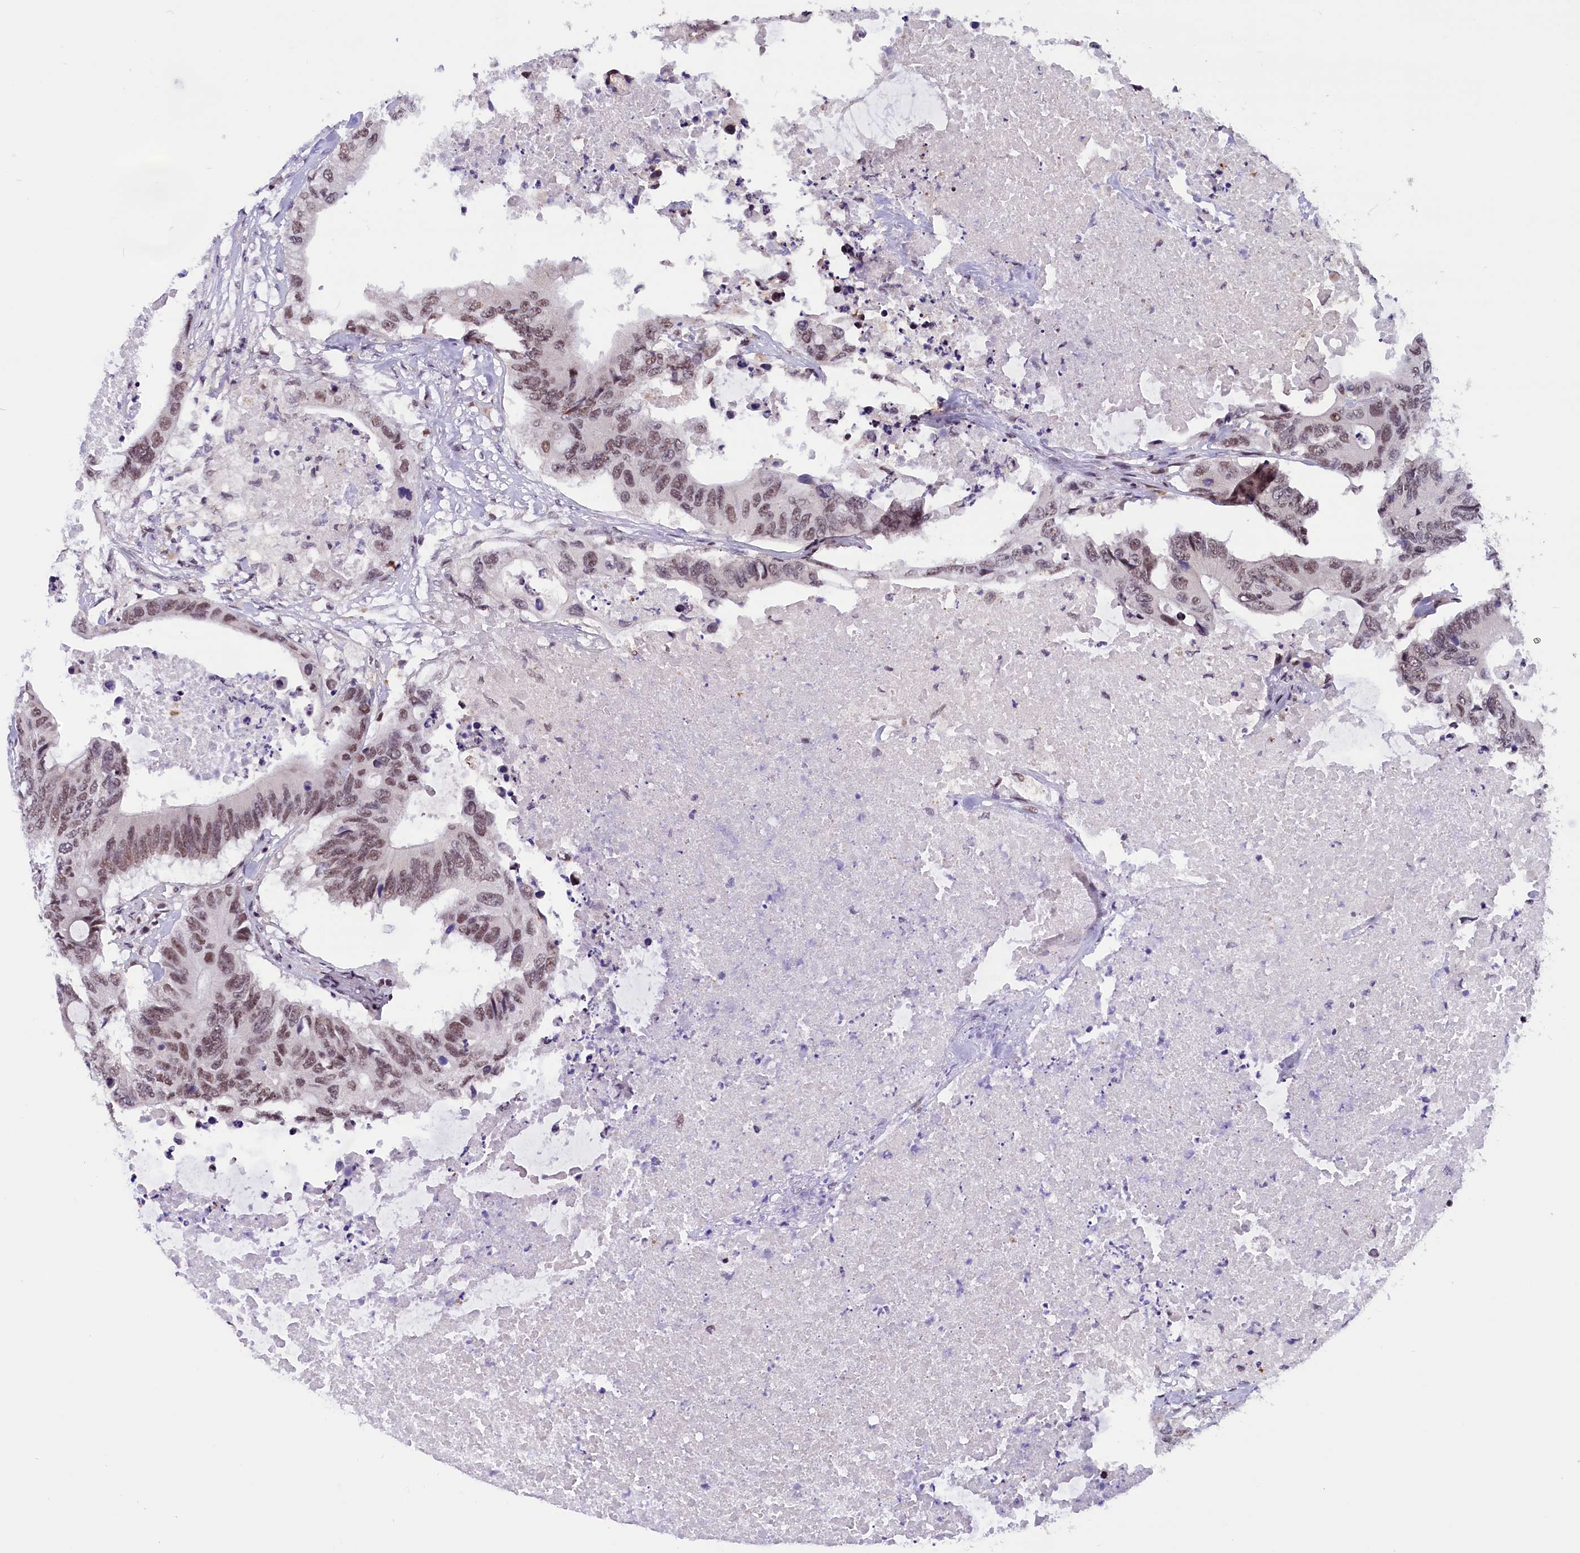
{"staining": {"intensity": "moderate", "quantity": ">75%", "location": "nuclear"}, "tissue": "colorectal cancer", "cell_type": "Tumor cells", "image_type": "cancer", "snomed": [{"axis": "morphology", "description": "Adenocarcinoma, NOS"}, {"axis": "topography", "description": "Colon"}], "caption": "IHC staining of colorectal cancer, which demonstrates medium levels of moderate nuclear positivity in approximately >75% of tumor cells indicating moderate nuclear protein positivity. The staining was performed using DAB (3,3'-diaminobenzidine) (brown) for protein detection and nuclei were counterstained in hematoxylin (blue).", "gene": "CDYL2", "patient": {"sex": "male", "age": 71}}